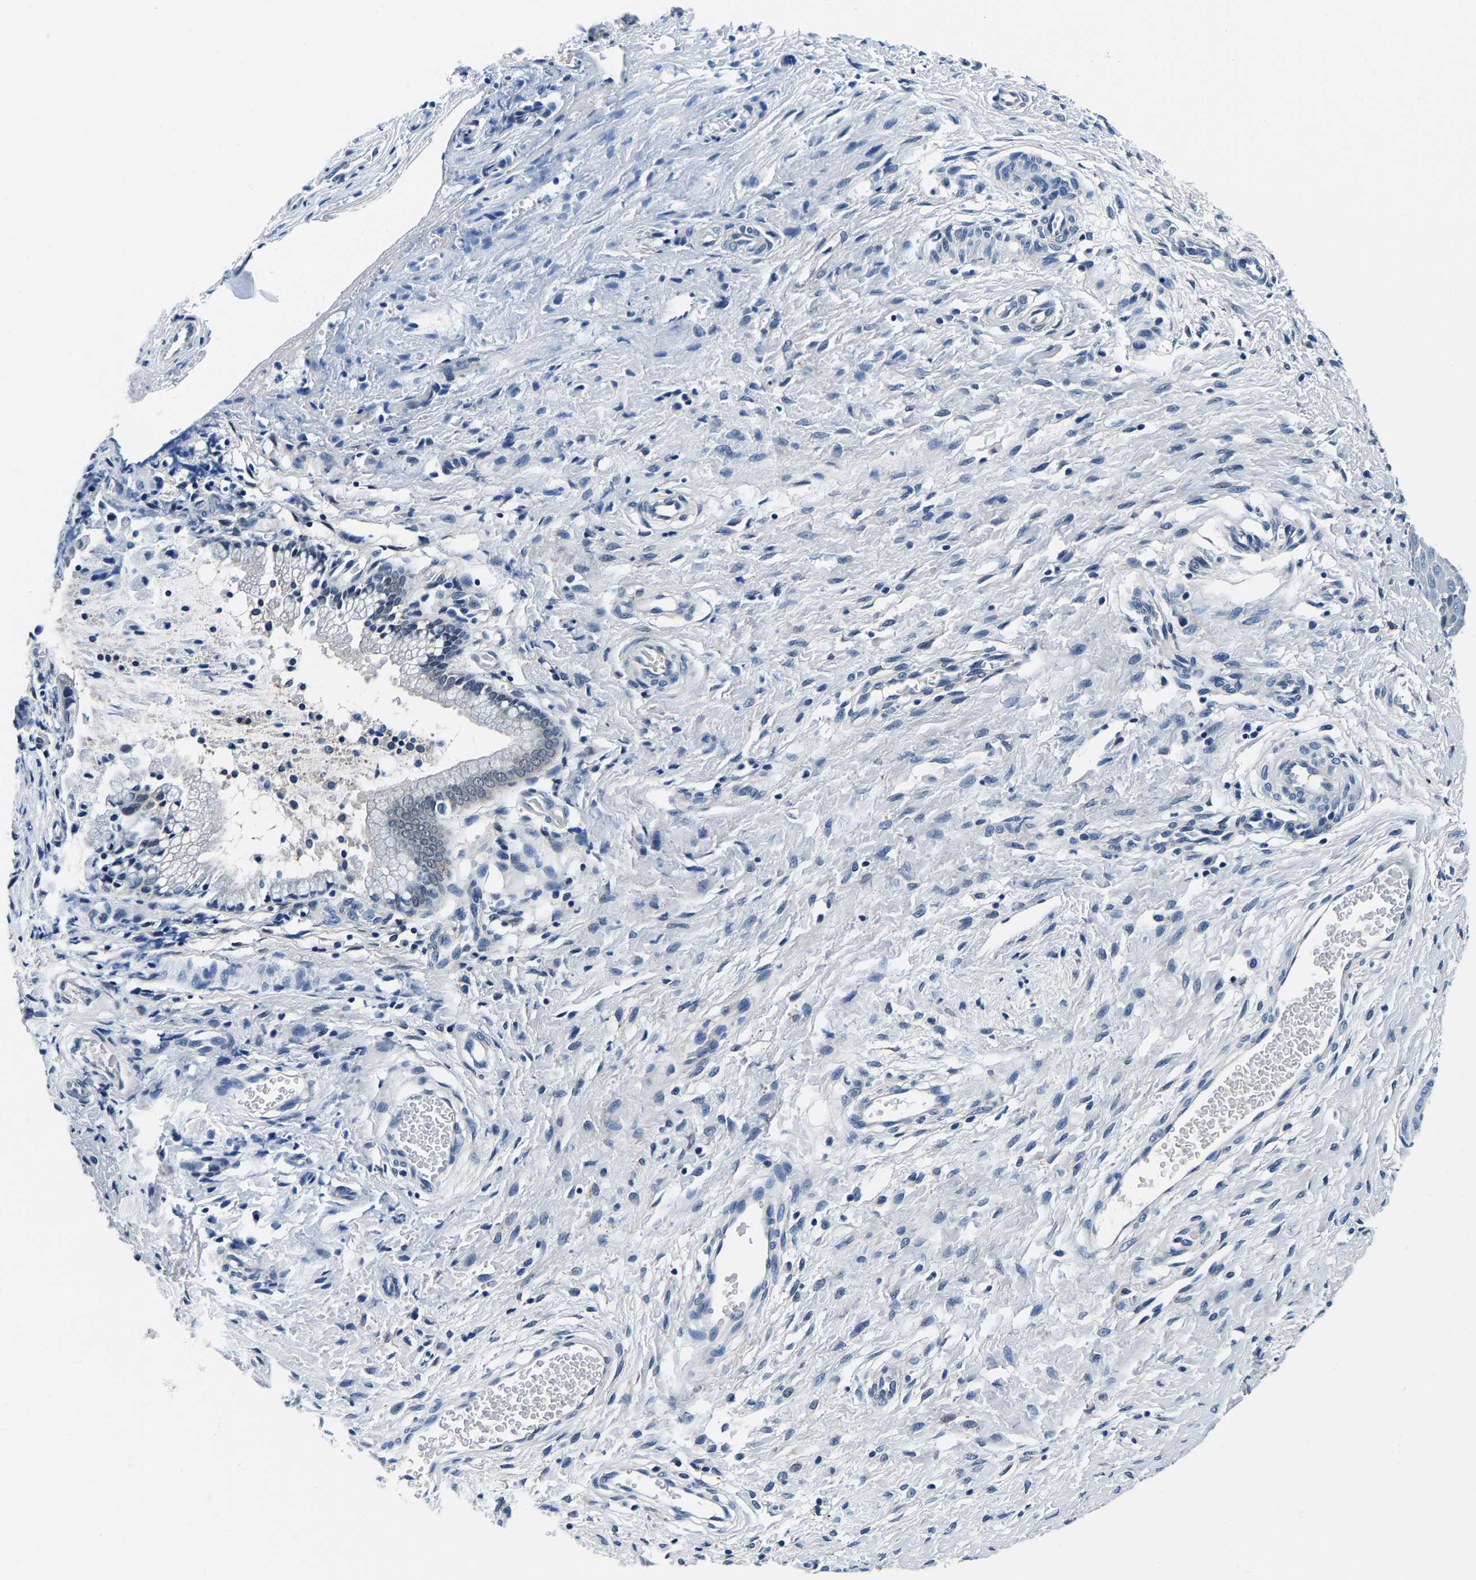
{"staining": {"intensity": "negative", "quantity": "none", "location": "none"}, "tissue": "cervix", "cell_type": "Glandular cells", "image_type": "normal", "snomed": [{"axis": "morphology", "description": "Normal tissue, NOS"}, {"axis": "topography", "description": "Cervix"}], "caption": "A high-resolution photomicrograph shows IHC staining of benign cervix, which reveals no significant expression in glandular cells. (Stains: DAB (3,3'-diaminobenzidine) IHC with hematoxylin counter stain, Microscopy: brightfield microscopy at high magnification).", "gene": "ACO1", "patient": {"sex": "female", "age": 55}}